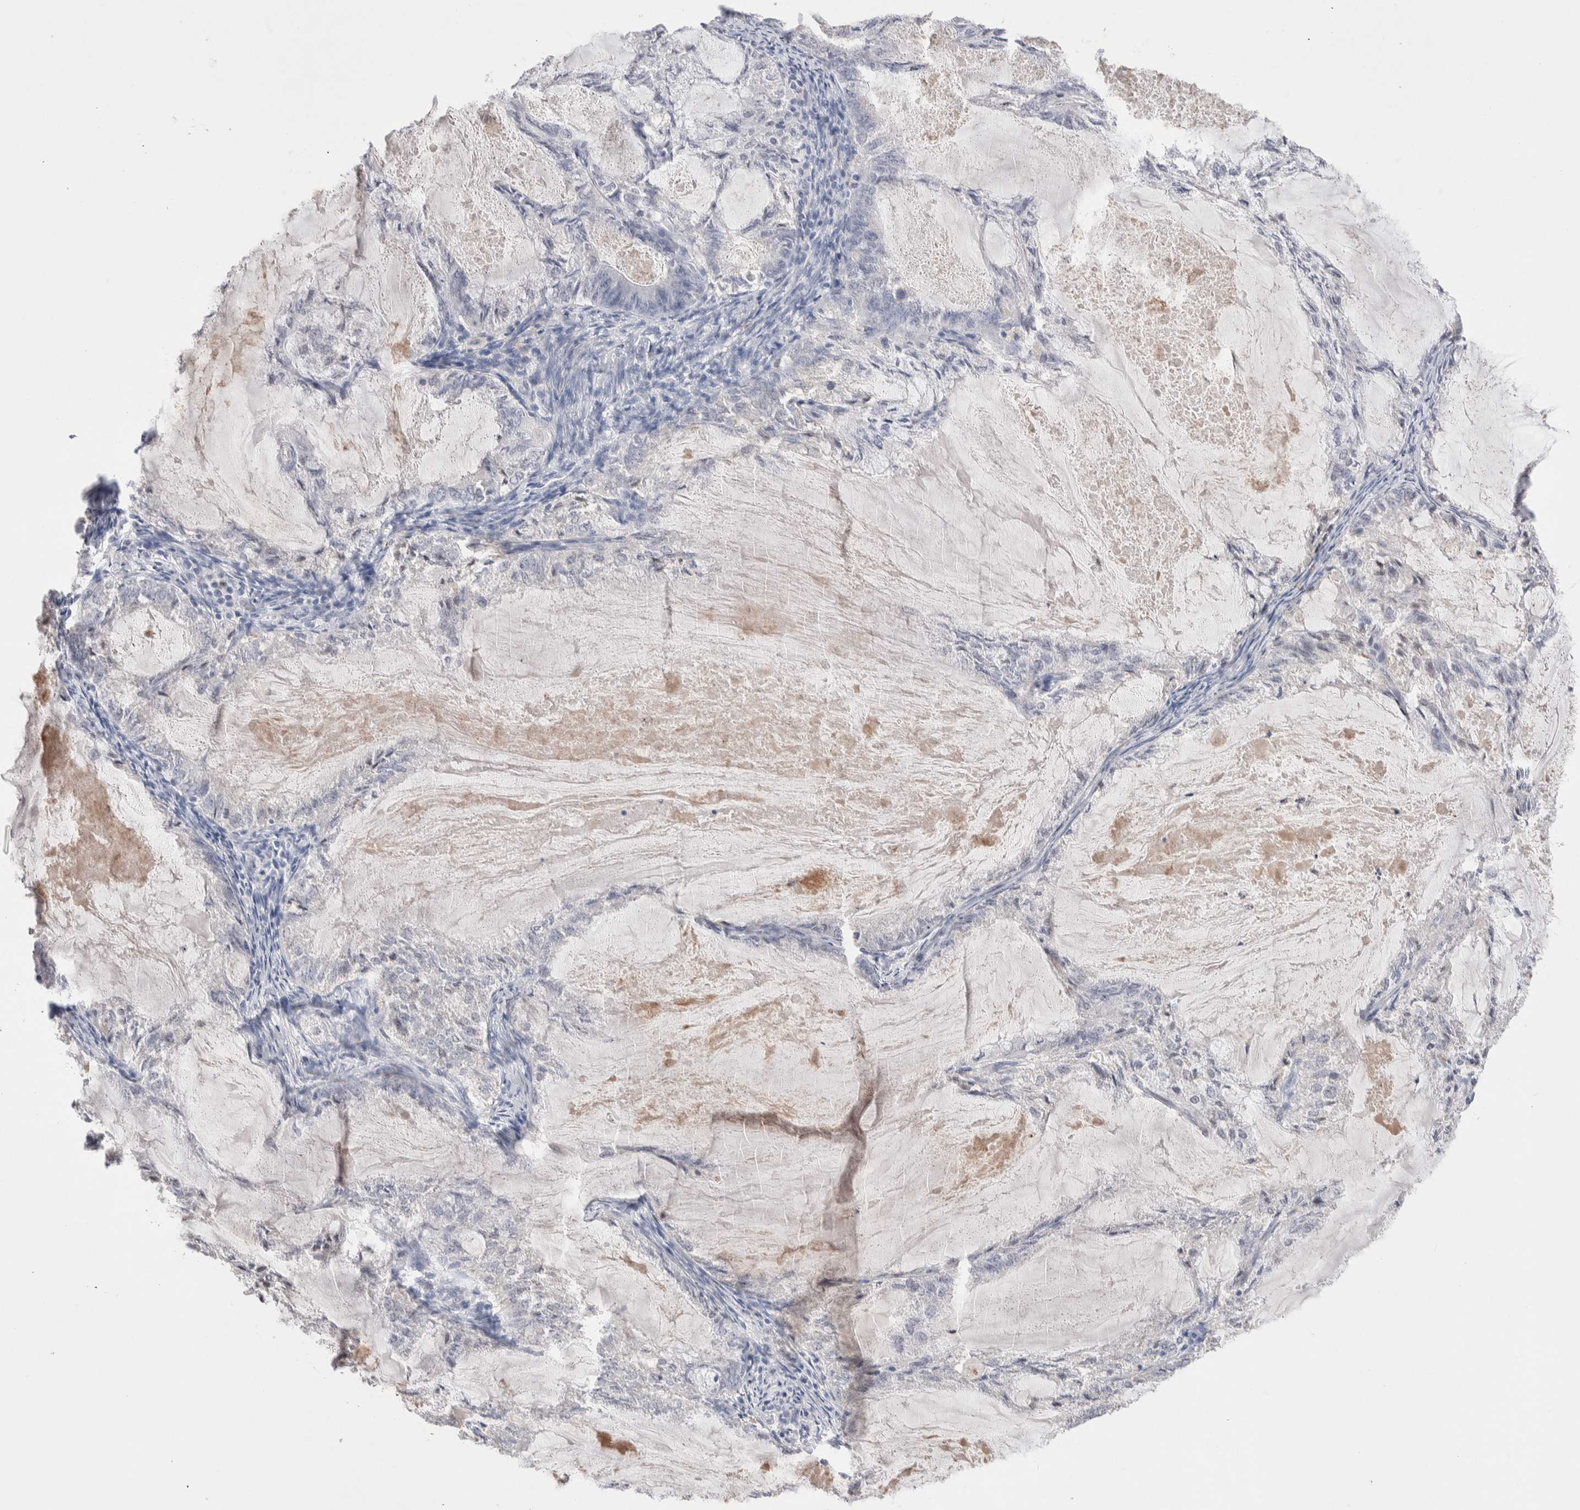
{"staining": {"intensity": "negative", "quantity": "none", "location": "none"}, "tissue": "endometrial cancer", "cell_type": "Tumor cells", "image_type": "cancer", "snomed": [{"axis": "morphology", "description": "Adenocarcinoma, NOS"}, {"axis": "topography", "description": "Endometrium"}], "caption": "This is an IHC micrograph of human endometrial adenocarcinoma. There is no expression in tumor cells.", "gene": "FFAR2", "patient": {"sex": "female", "age": 86}}